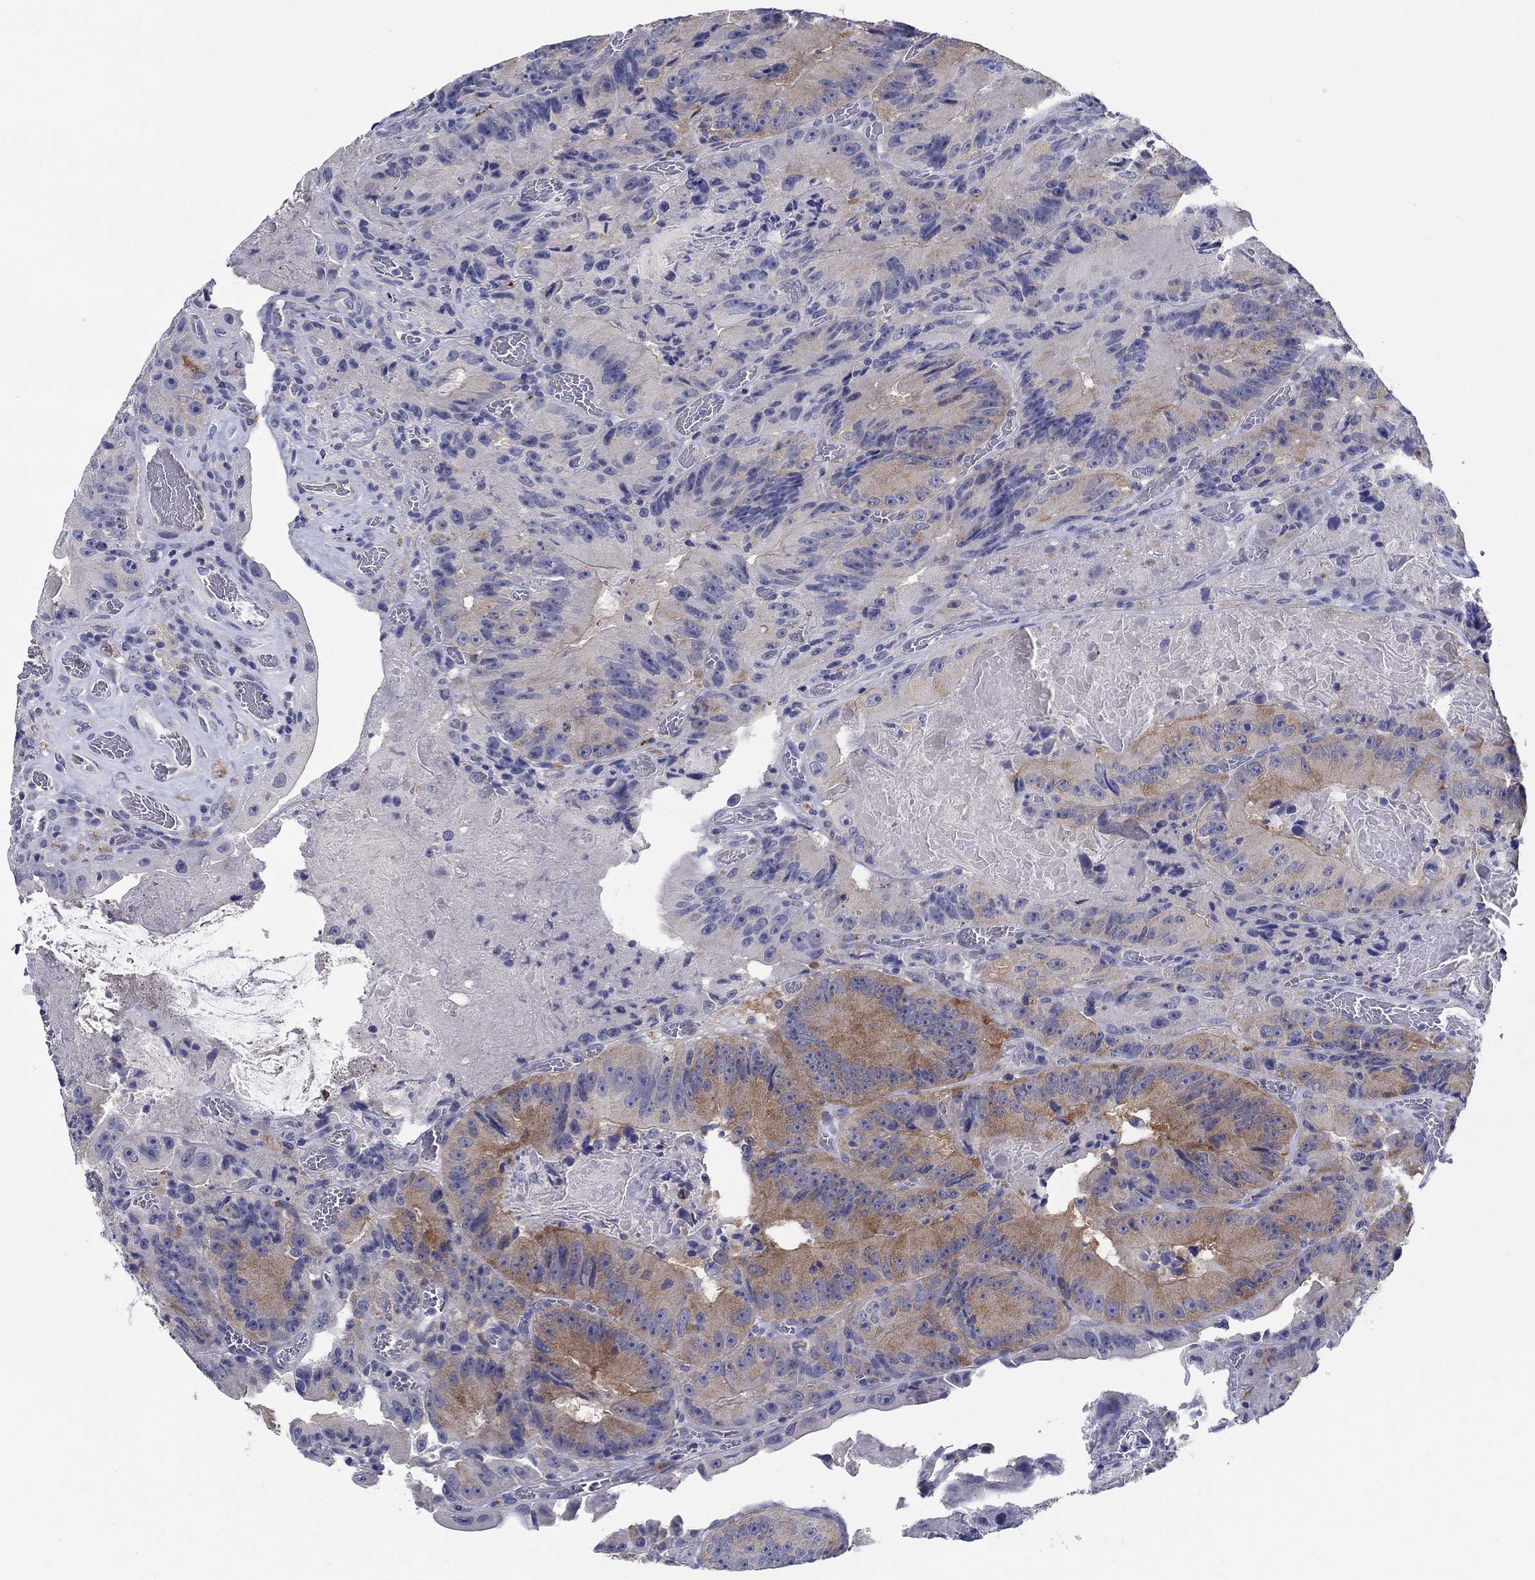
{"staining": {"intensity": "moderate", "quantity": "25%-75%", "location": "cytoplasmic/membranous"}, "tissue": "colorectal cancer", "cell_type": "Tumor cells", "image_type": "cancer", "snomed": [{"axis": "morphology", "description": "Adenocarcinoma, NOS"}, {"axis": "topography", "description": "Colon"}], "caption": "High-magnification brightfield microscopy of colorectal adenocarcinoma stained with DAB (3,3'-diaminobenzidine) (brown) and counterstained with hematoxylin (blue). tumor cells exhibit moderate cytoplasmic/membranous staining is appreciated in approximately25%-75% of cells. (Stains: DAB in brown, nuclei in blue, Microscopy: brightfield microscopy at high magnification).", "gene": "RAP1GAP", "patient": {"sex": "female", "age": 86}}